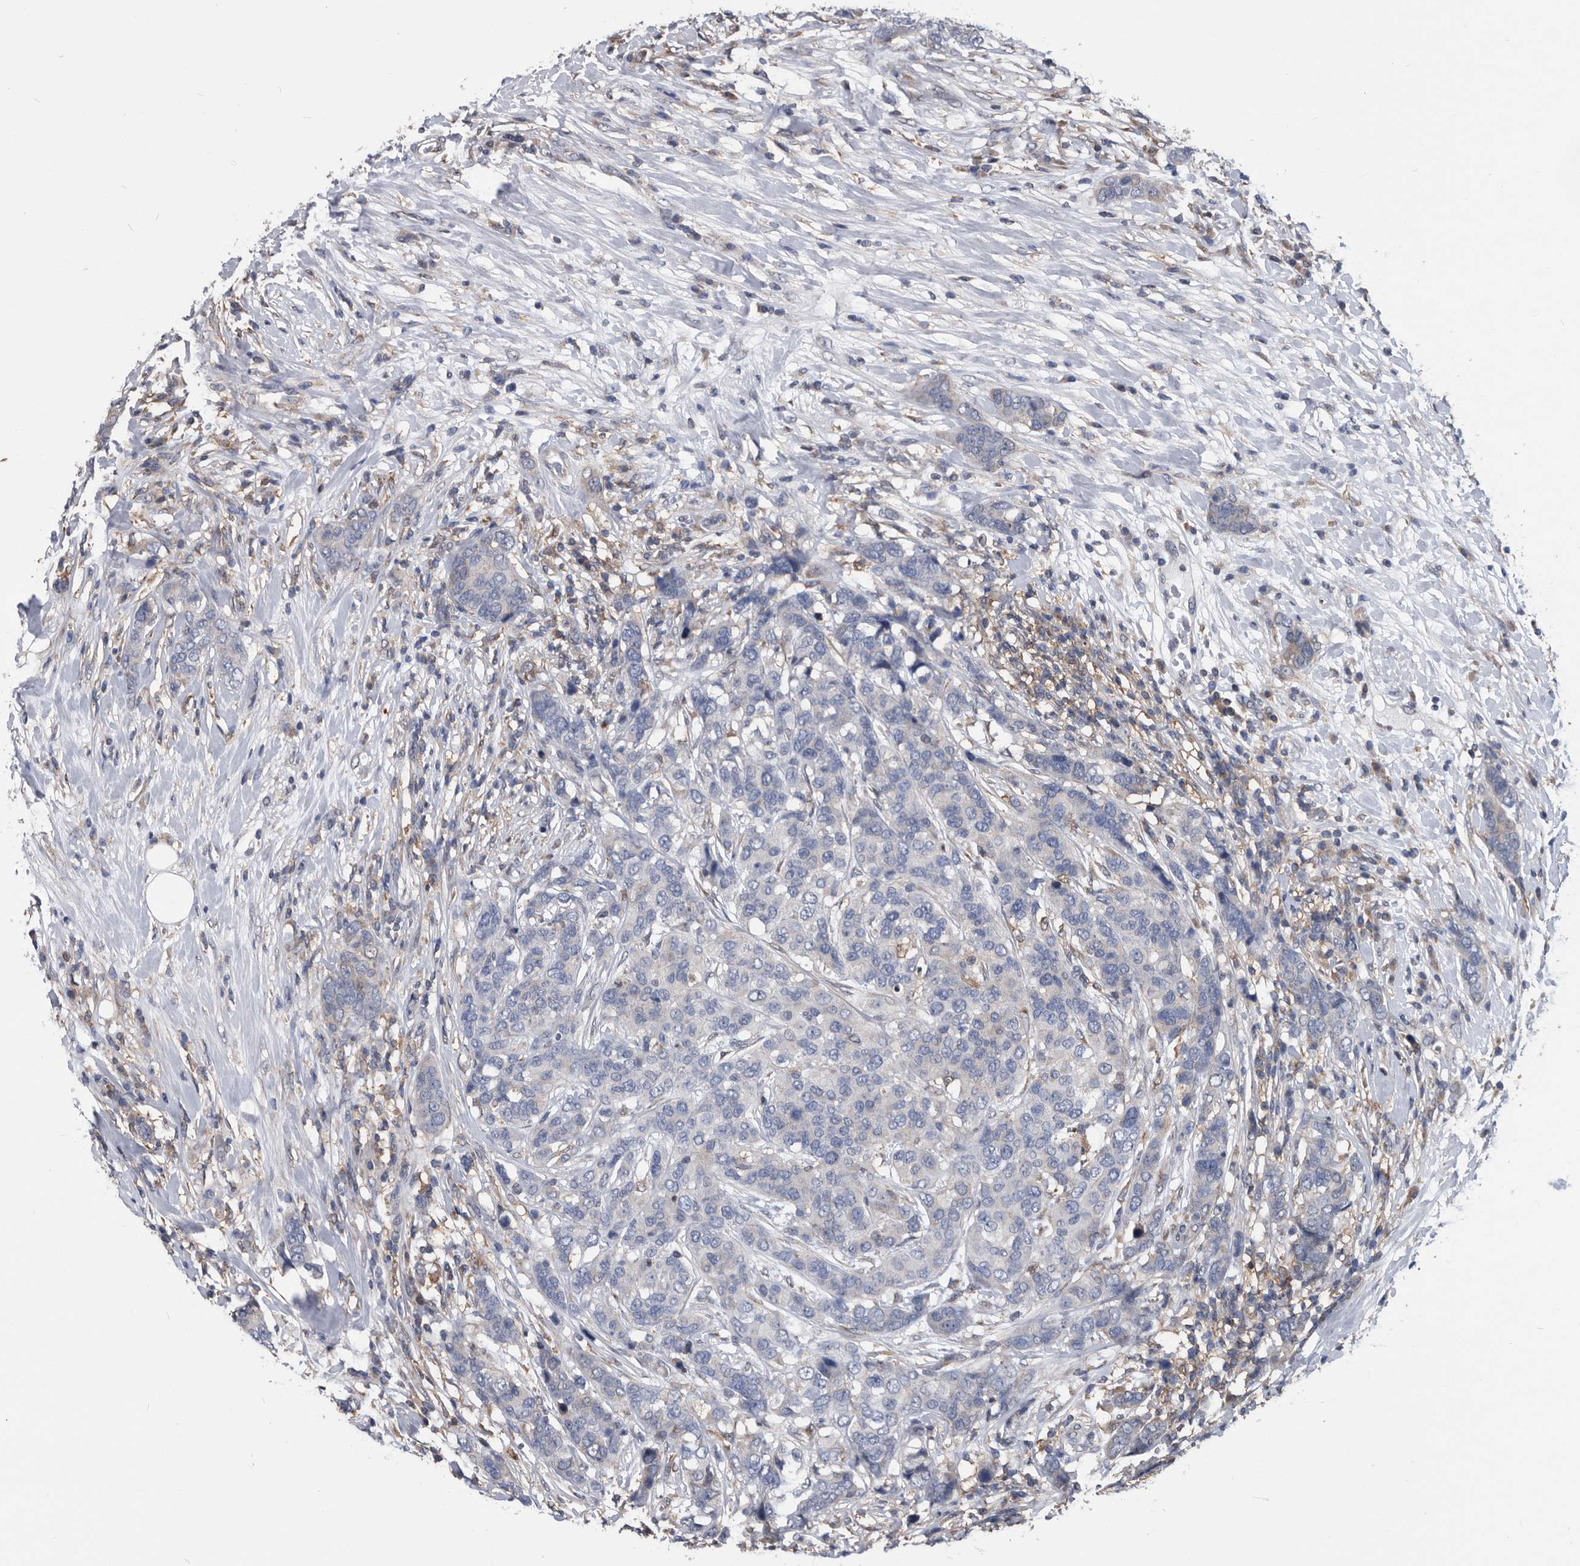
{"staining": {"intensity": "negative", "quantity": "none", "location": "none"}, "tissue": "breast cancer", "cell_type": "Tumor cells", "image_type": "cancer", "snomed": [{"axis": "morphology", "description": "Lobular carcinoma"}, {"axis": "topography", "description": "Breast"}], "caption": "A high-resolution photomicrograph shows immunohistochemistry staining of breast cancer, which displays no significant staining in tumor cells.", "gene": "NRBP1", "patient": {"sex": "female", "age": 59}}